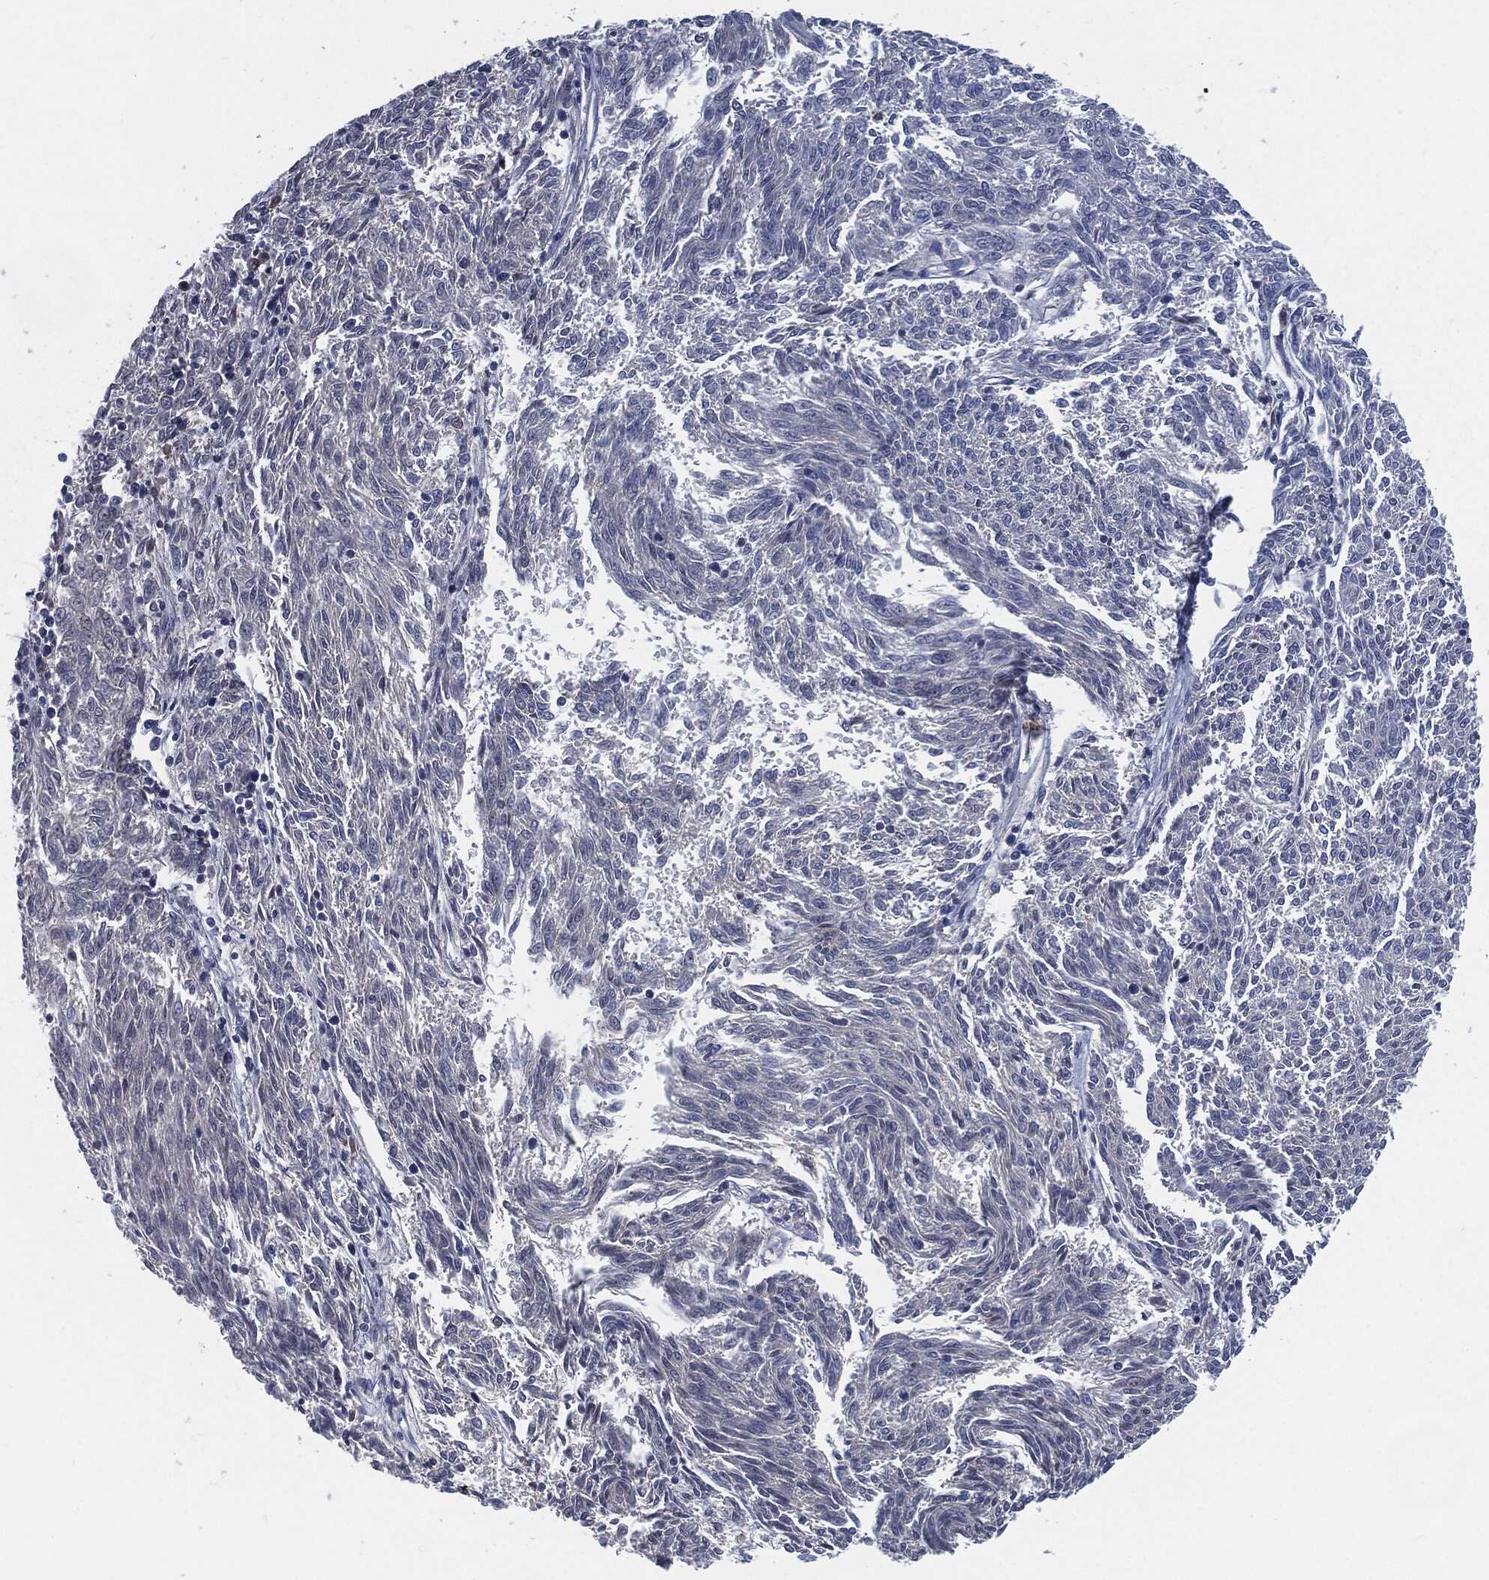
{"staining": {"intensity": "negative", "quantity": "none", "location": "none"}, "tissue": "melanoma", "cell_type": "Tumor cells", "image_type": "cancer", "snomed": [{"axis": "morphology", "description": "Malignant melanoma, NOS"}, {"axis": "topography", "description": "Skin"}], "caption": "Tumor cells are negative for brown protein staining in melanoma.", "gene": "MST1", "patient": {"sex": "female", "age": 72}}